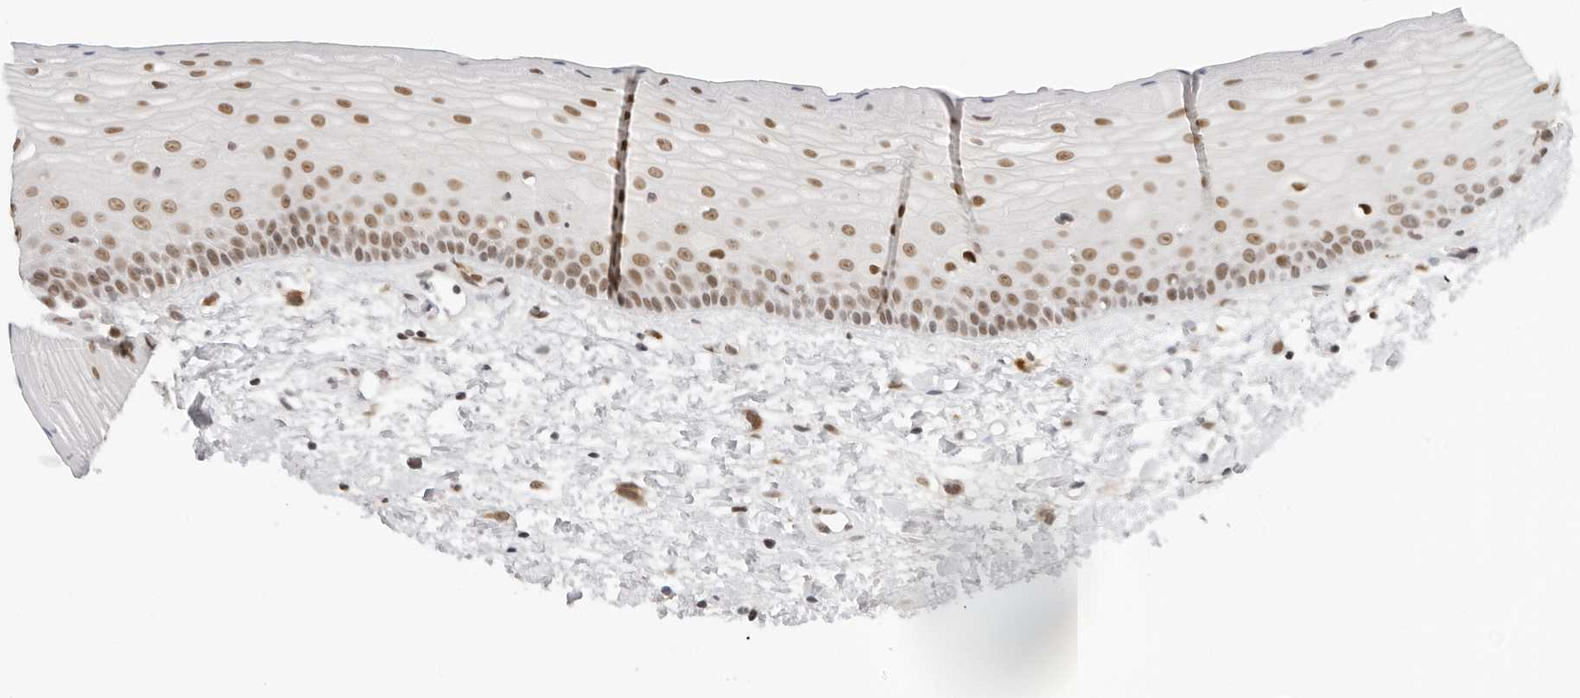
{"staining": {"intensity": "moderate", "quantity": "25%-75%", "location": "nuclear"}, "tissue": "oral mucosa", "cell_type": "Squamous epithelial cells", "image_type": "normal", "snomed": [{"axis": "morphology", "description": "Normal tissue, NOS"}, {"axis": "topography", "description": "Oral tissue"}], "caption": "Approximately 25%-75% of squamous epithelial cells in unremarkable oral mucosa reveal moderate nuclear protein staining as visualized by brown immunohistochemical staining.", "gene": "TOX4", "patient": {"sex": "female", "age": 76}}